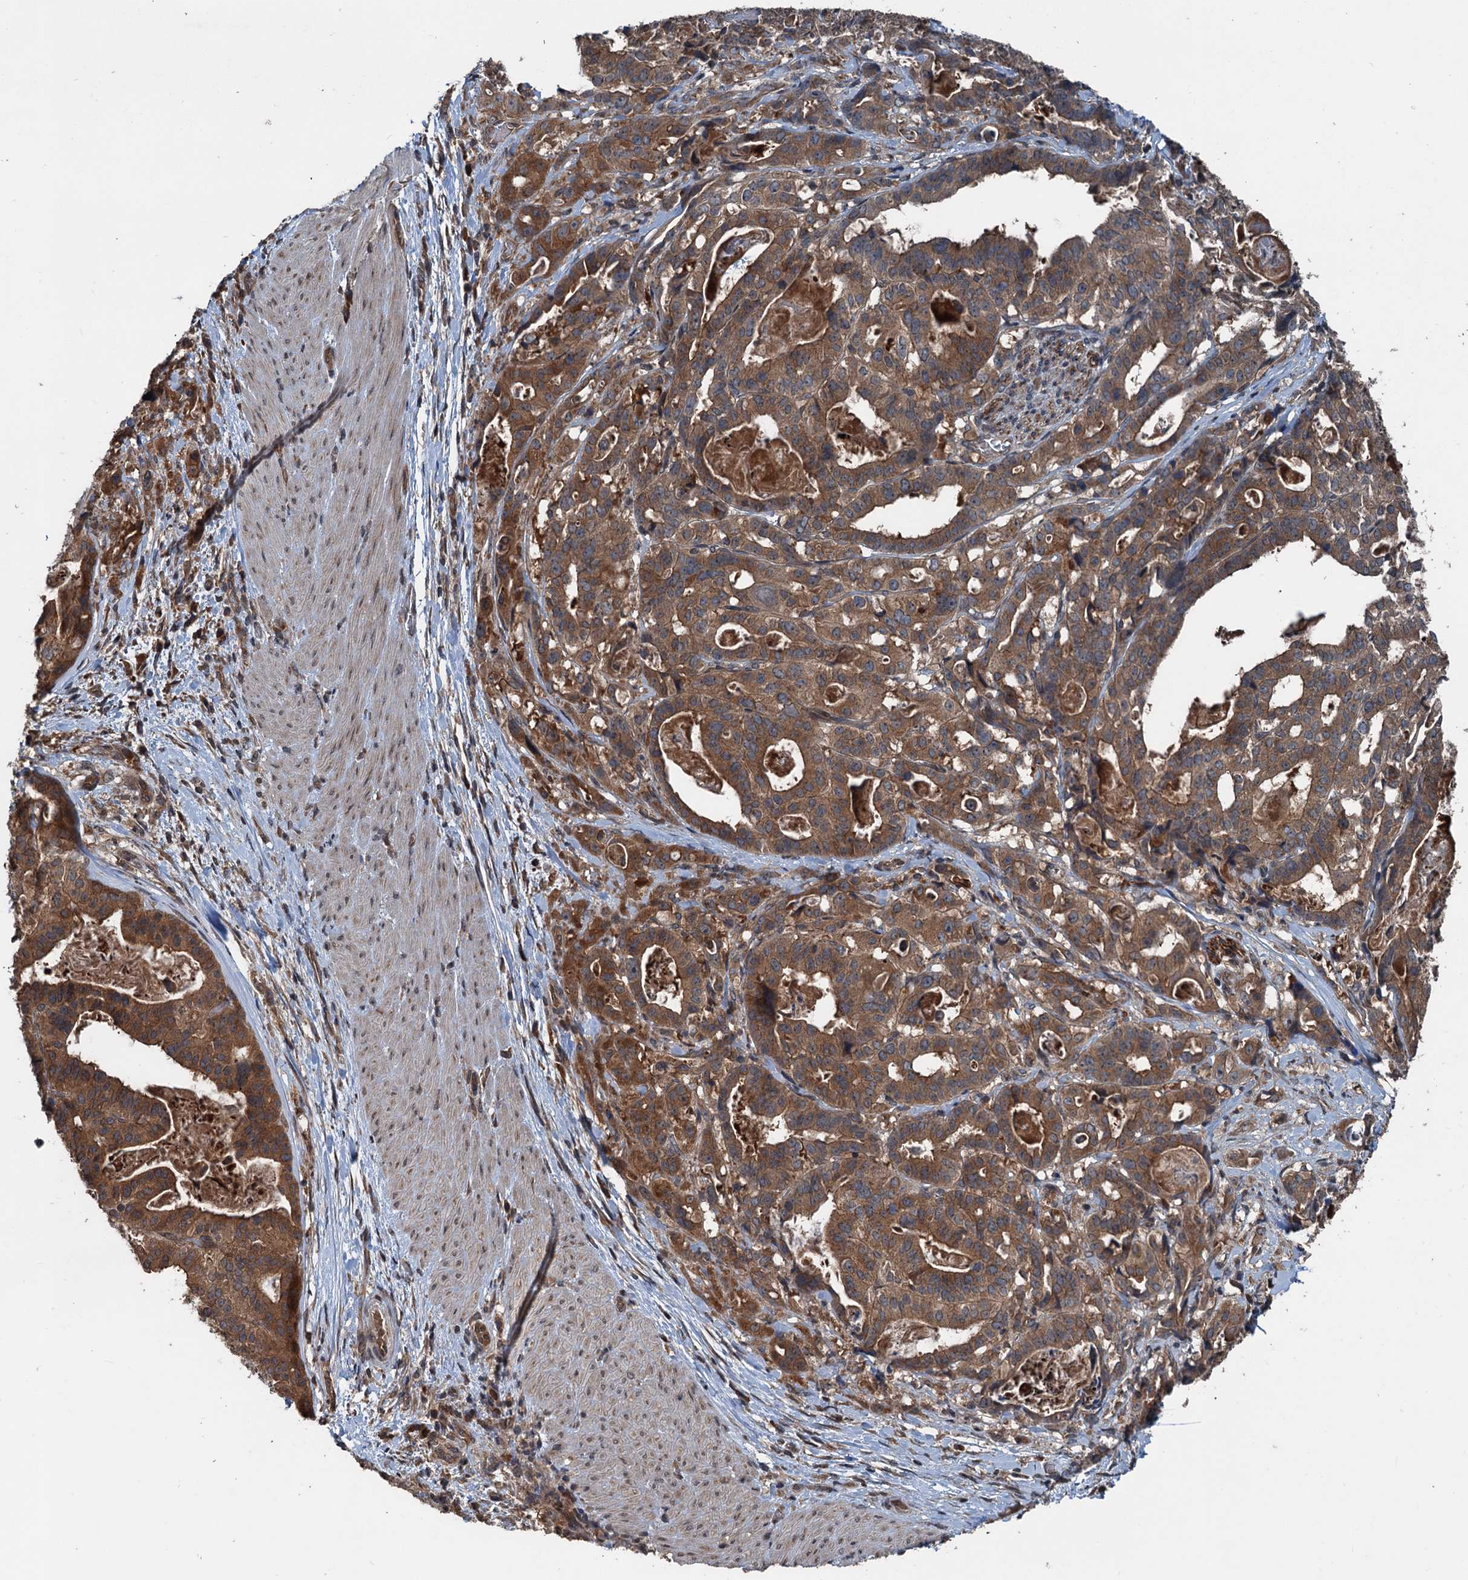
{"staining": {"intensity": "strong", "quantity": ">75%", "location": "cytoplasmic/membranous"}, "tissue": "stomach cancer", "cell_type": "Tumor cells", "image_type": "cancer", "snomed": [{"axis": "morphology", "description": "Adenocarcinoma, NOS"}, {"axis": "topography", "description": "Stomach"}], "caption": "About >75% of tumor cells in human stomach adenocarcinoma exhibit strong cytoplasmic/membranous protein positivity as visualized by brown immunohistochemical staining.", "gene": "N4BP2L2", "patient": {"sex": "male", "age": 48}}